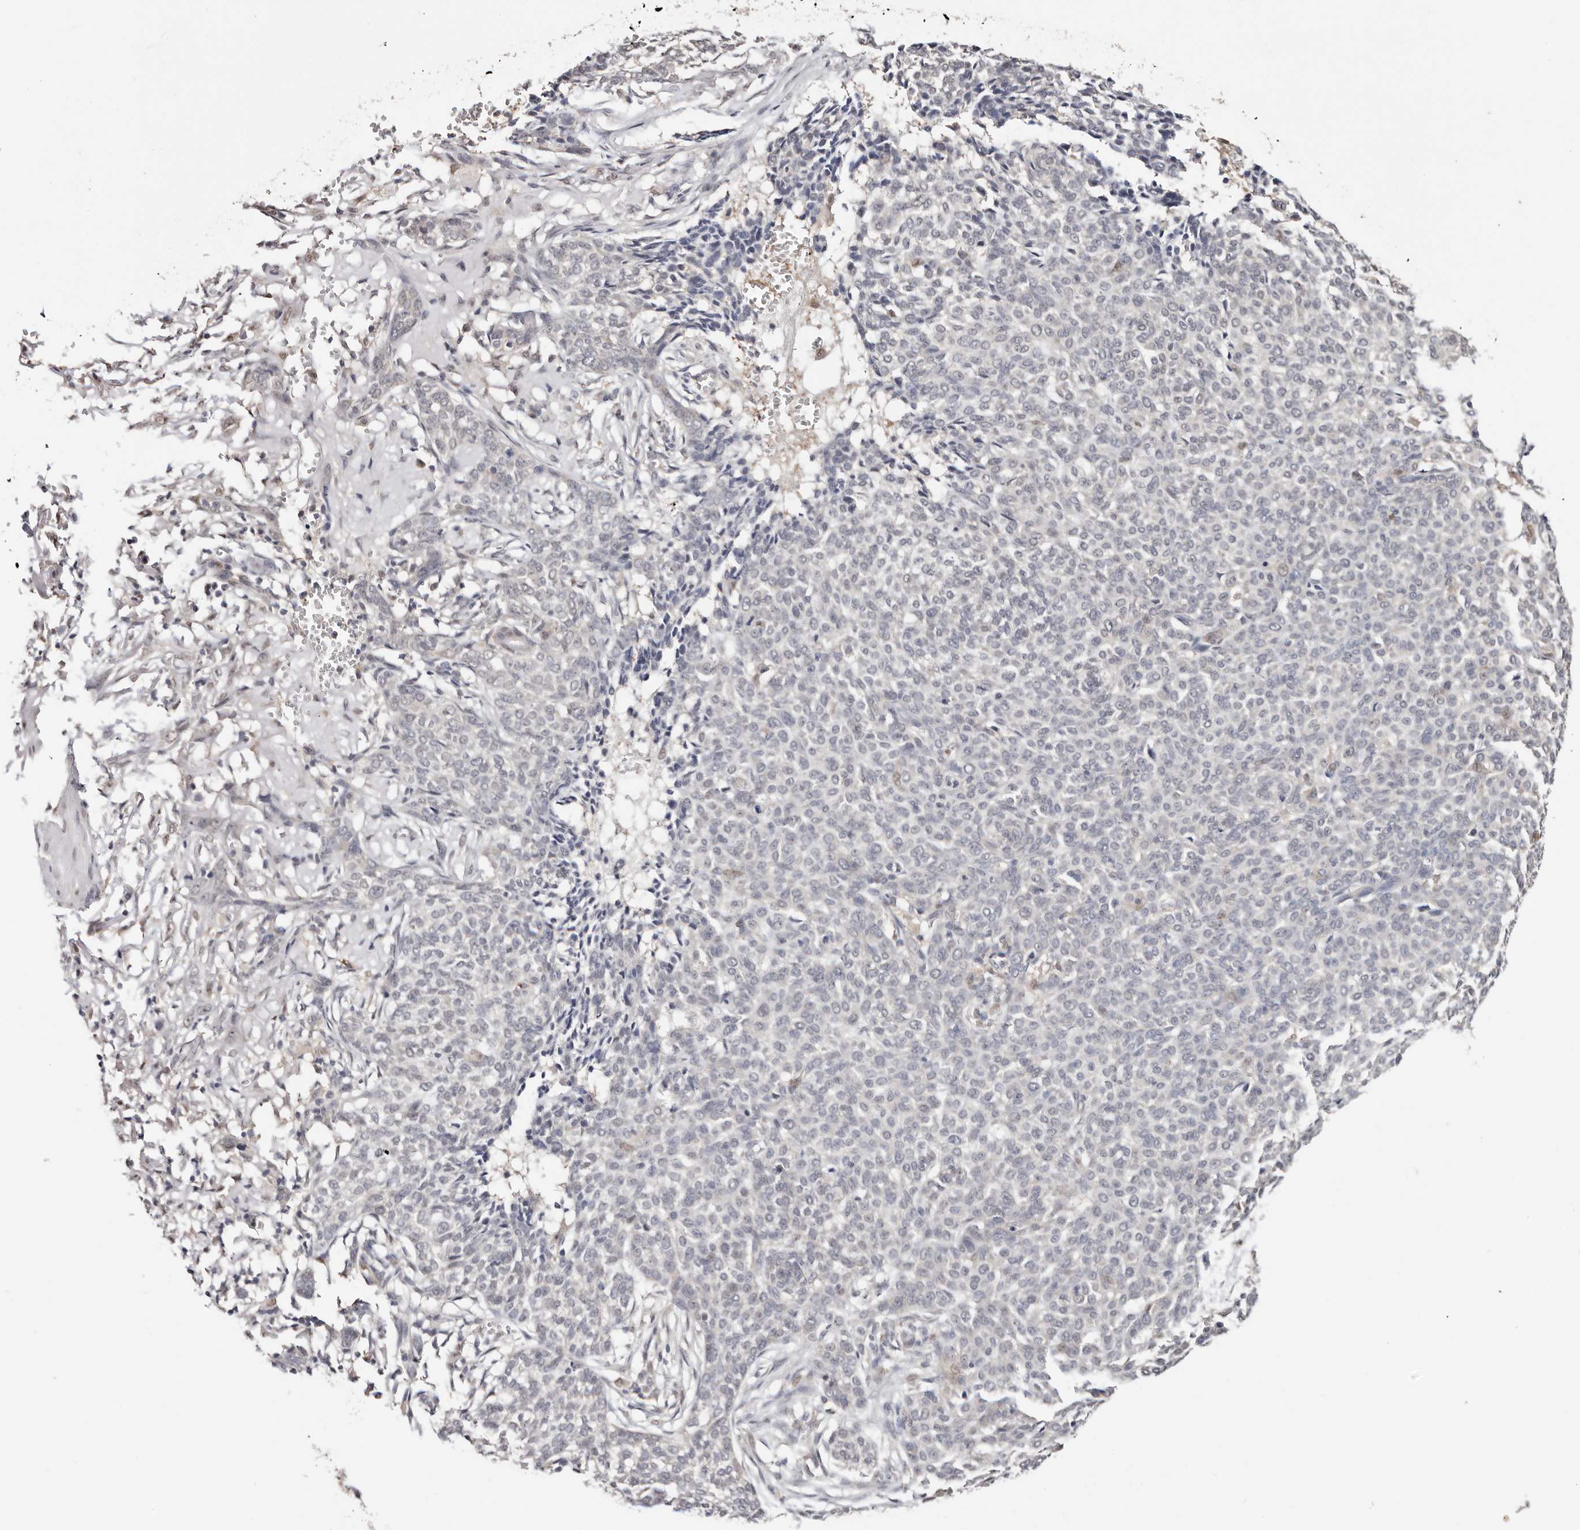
{"staining": {"intensity": "negative", "quantity": "none", "location": "none"}, "tissue": "skin cancer", "cell_type": "Tumor cells", "image_type": "cancer", "snomed": [{"axis": "morphology", "description": "Basal cell carcinoma"}, {"axis": "topography", "description": "Skin"}], "caption": "Skin basal cell carcinoma was stained to show a protein in brown. There is no significant expression in tumor cells. Brightfield microscopy of IHC stained with DAB (3,3'-diaminobenzidine) (brown) and hematoxylin (blue), captured at high magnification.", "gene": "TYW3", "patient": {"sex": "male", "age": 85}}